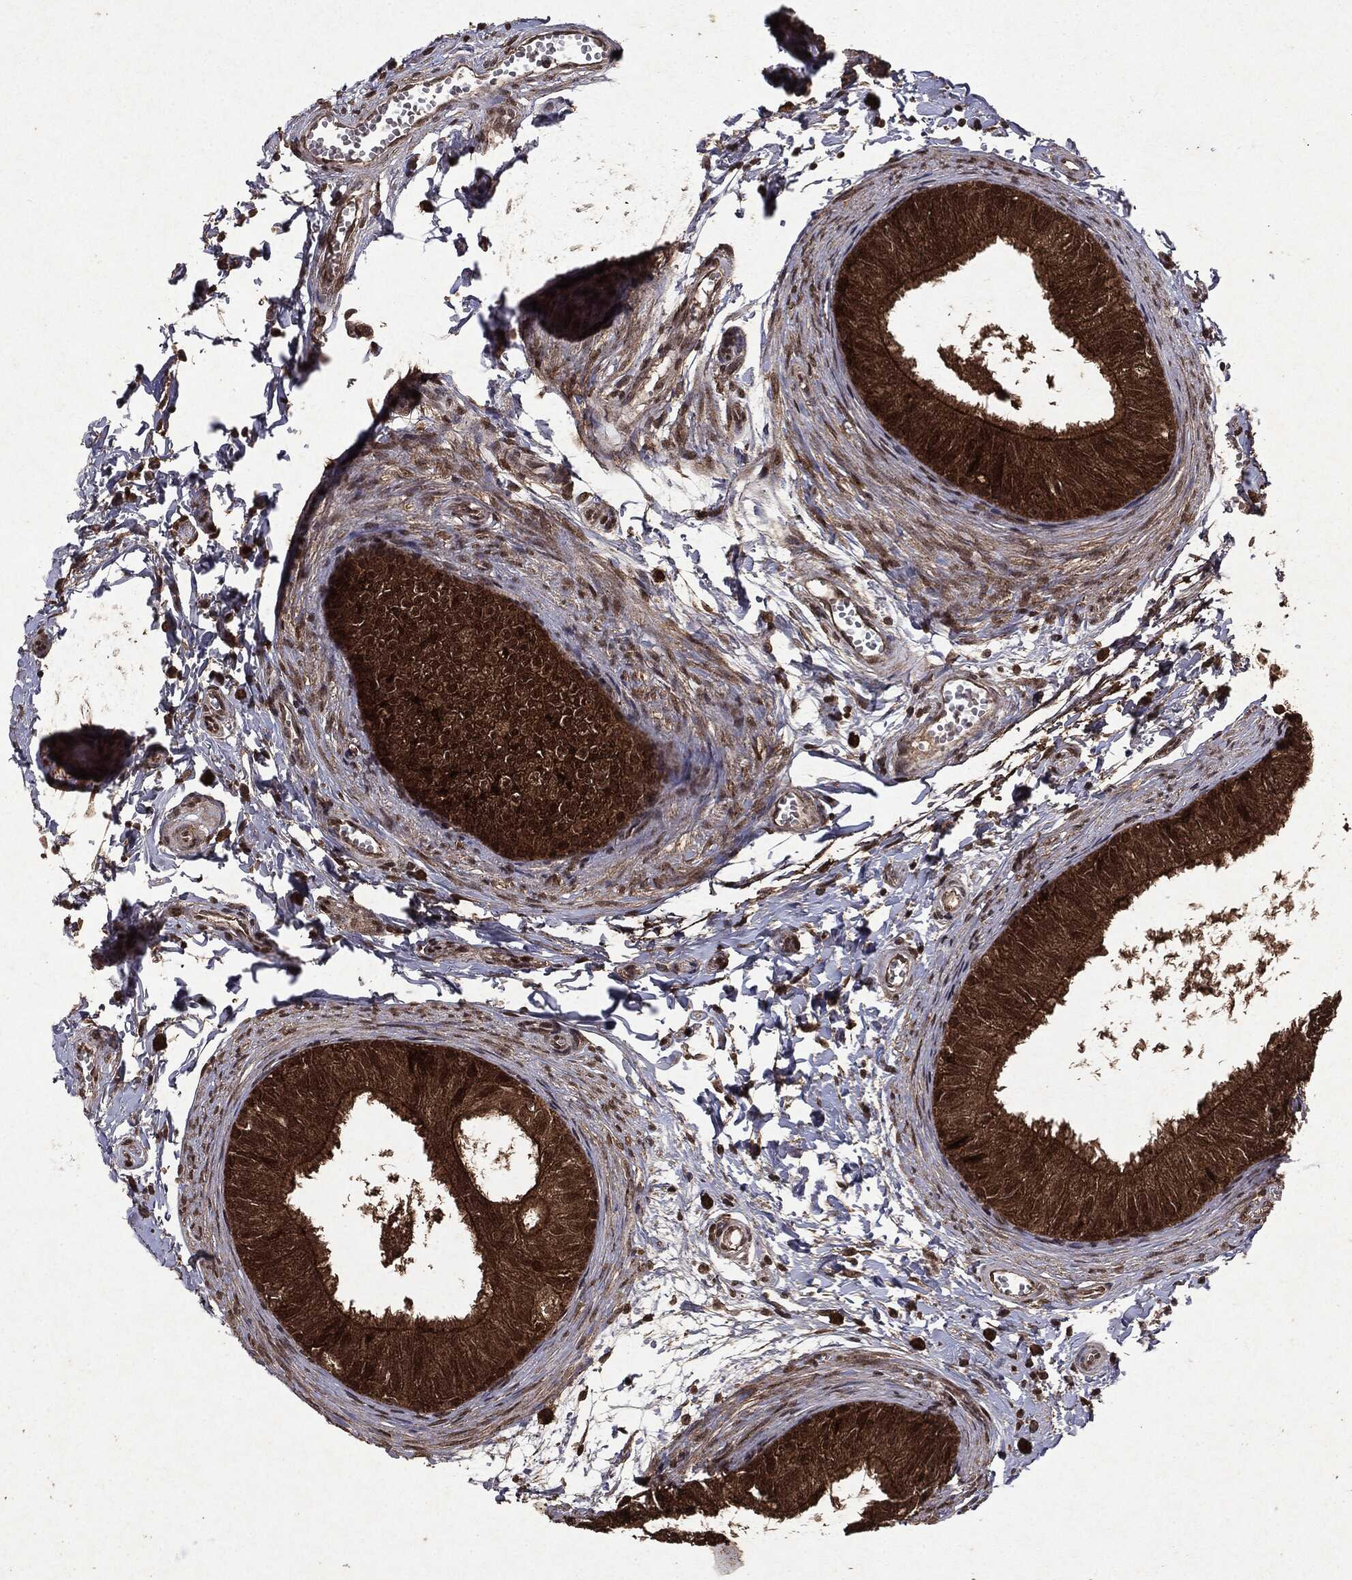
{"staining": {"intensity": "strong", "quantity": ">75%", "location": "cytoplasmic/membranous,nuclear"}, "tissue": "epididymis", "cell_type": "Glandular cells", "image_type": "normal", "snomed": [{"axis": "morphology", "description": "Normal tissue, NOS"}, {"axis": "topography", "description": "Epididymis"}], "caption": "Benign epididymis was stained to show a protein in brown. There is high levels of strong cytoplasmic/membranous,nuclear expression in about >75% of glandular cells. The staining is performed using DAB brown chromogen to label protein expression. The nuclei are counter-stained blue using hematoxylin.", "gene": "PEBP1", "patient": {"sex": "male", "age": 22}}